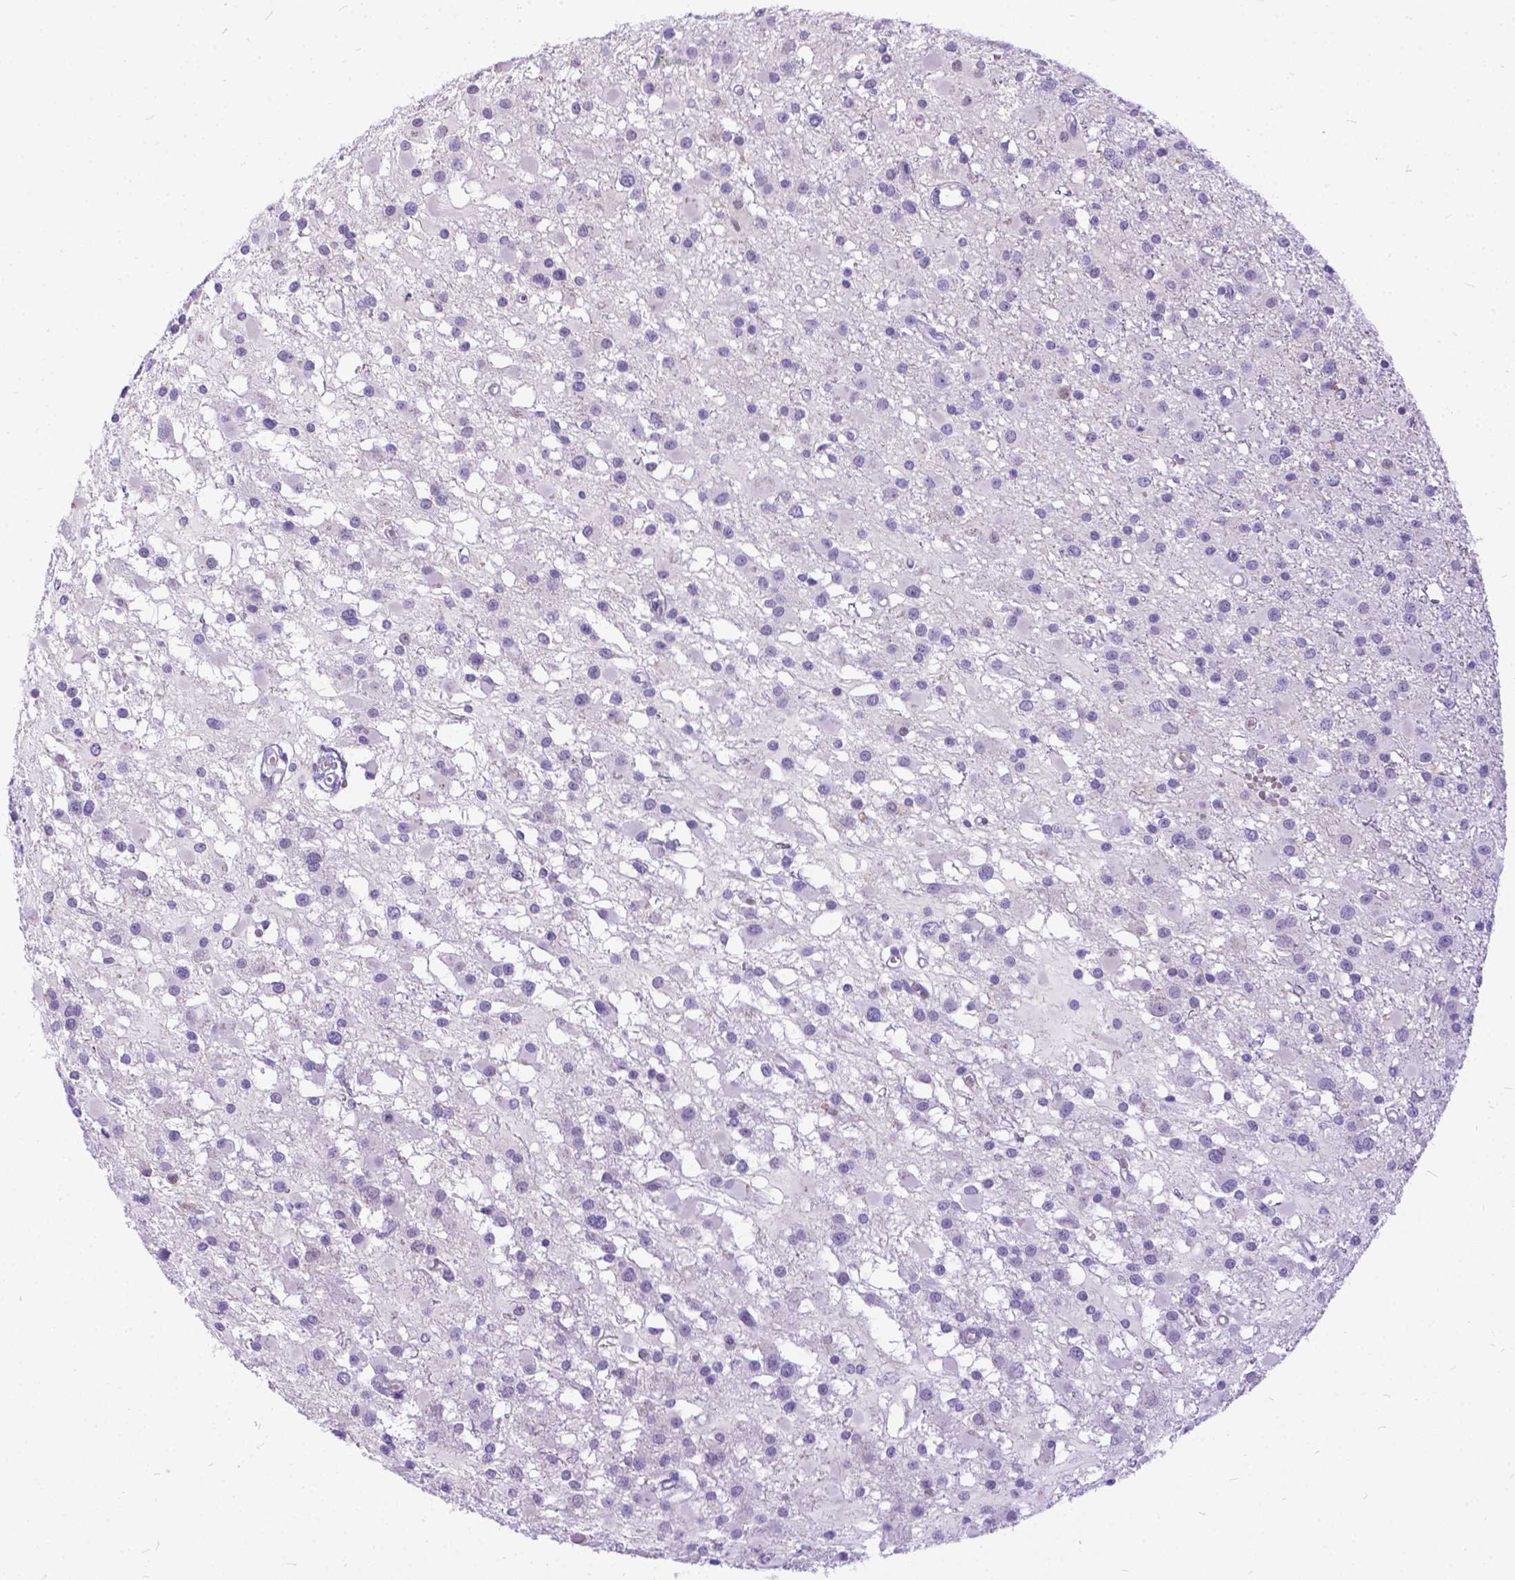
{"staining": {"intensity": "weak", "quantity": "<25%", "location": "nuclear"}, "tissue": "glioma", "cell_type": "Tumor cells", "image_type": "cancer", "snomed": [{"axis": "morphology", "description": "Glioma, malignant, High grade"}, {"axis": "topography", "description": "Brain"}], "caption": "The immunohistochemistry (IHC) image has no significant staining in tumor cells of glioma tissue.", "gene": "TMEM169", "patient": {"sex": "male", "age": 54}}